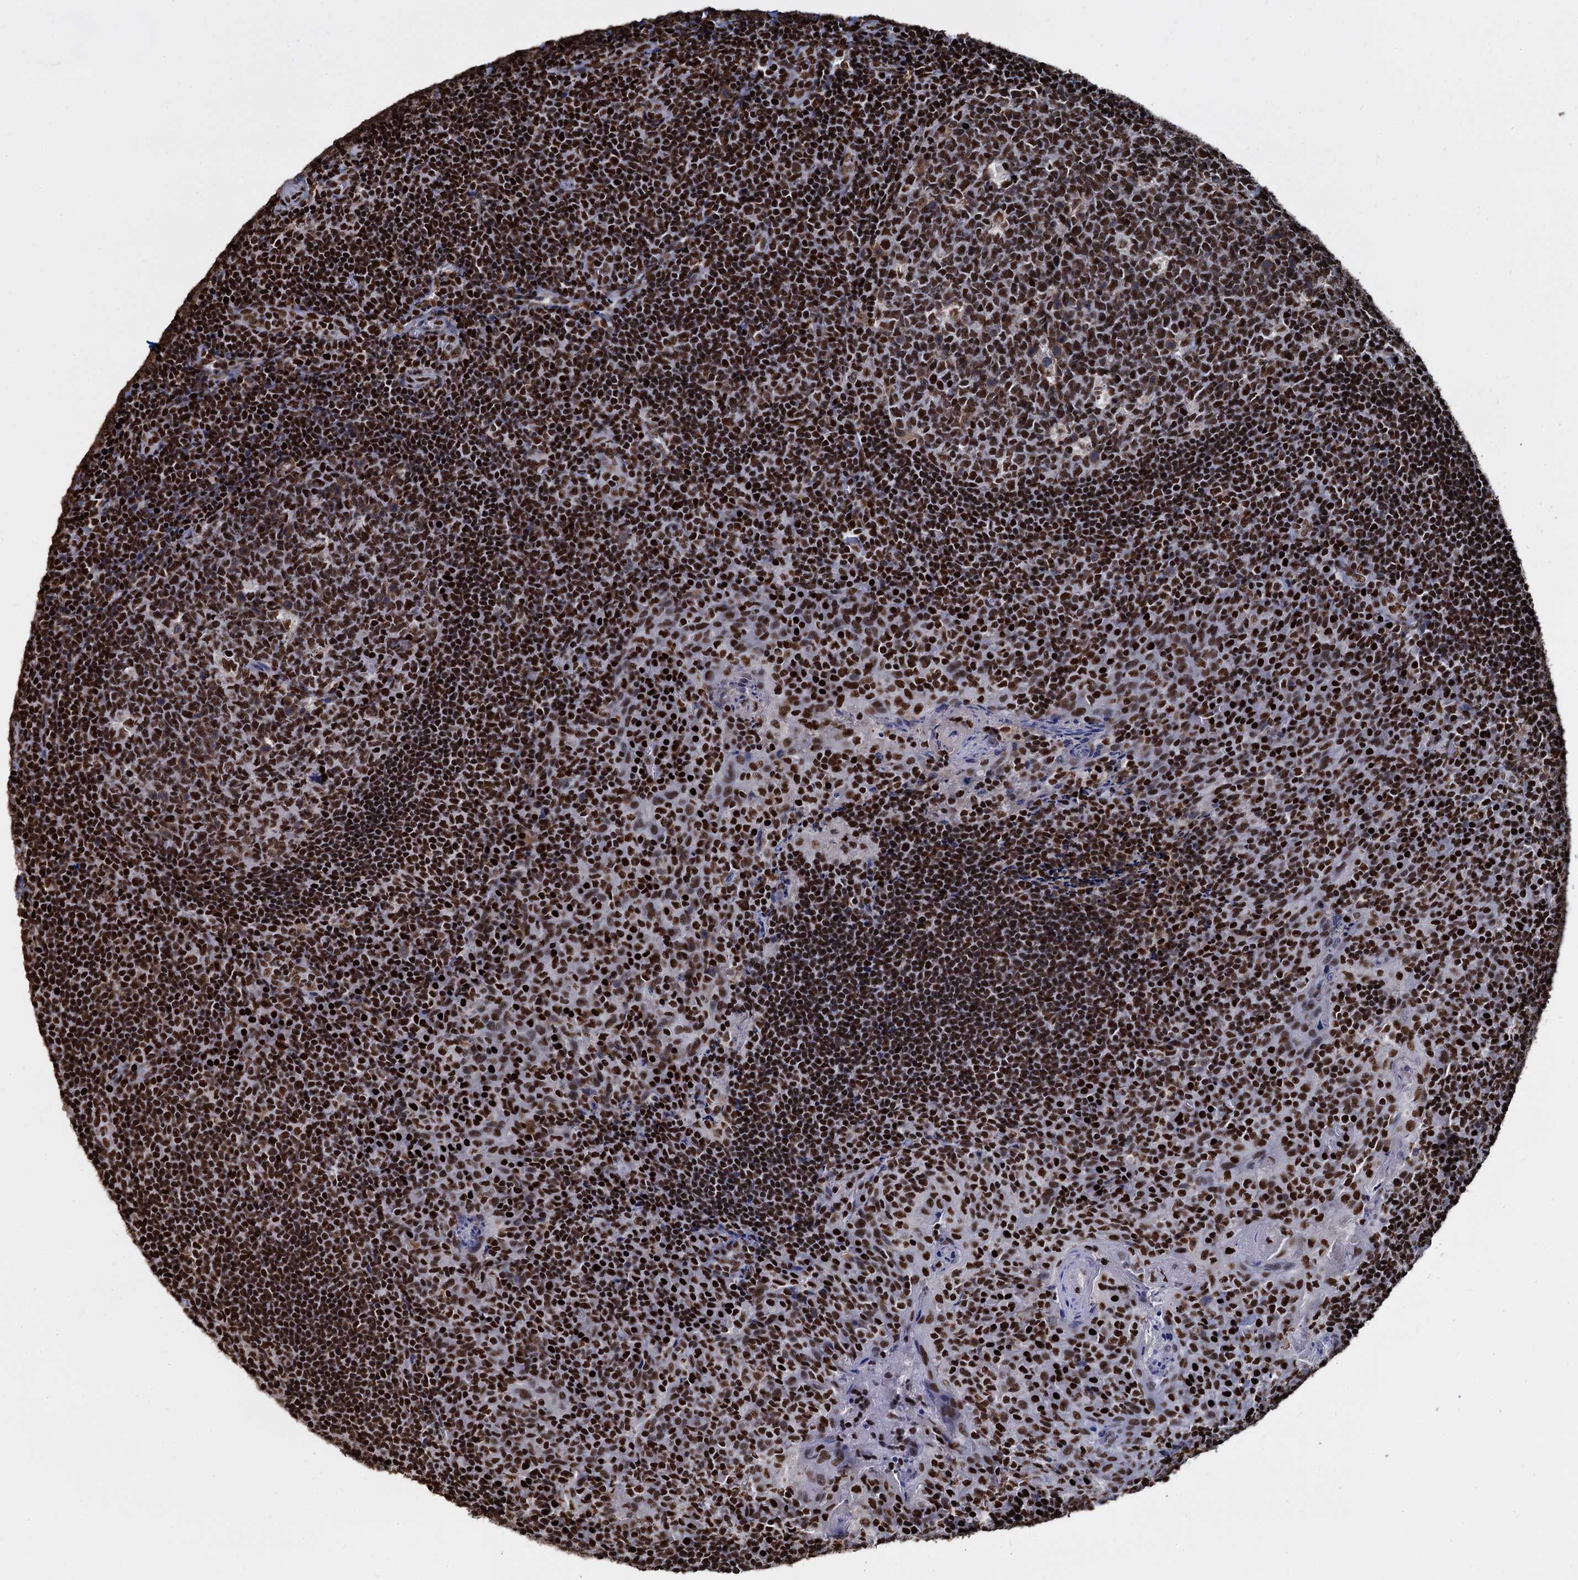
{"staining": {"intensity": "strong", "quantity": ">75%", "location": "nuclear"}, "tissue": "tonsil", "cell_type": "Germinal center cells", "image_type": "normal", "snomed": [{"axis": "morphology", "description": "Normal tissue, NOS"}, {"axis": "topography", "description": "Tonsil"}], "caption": "Protein expression analysis of benign tonsil reveals strong nuclear positivity in approximately >75% of germinal center cells. (IHC, brightfield microscopy, high magnification).", "gene": "DCPS", "patient": {"sex": "male", "age": 17}}